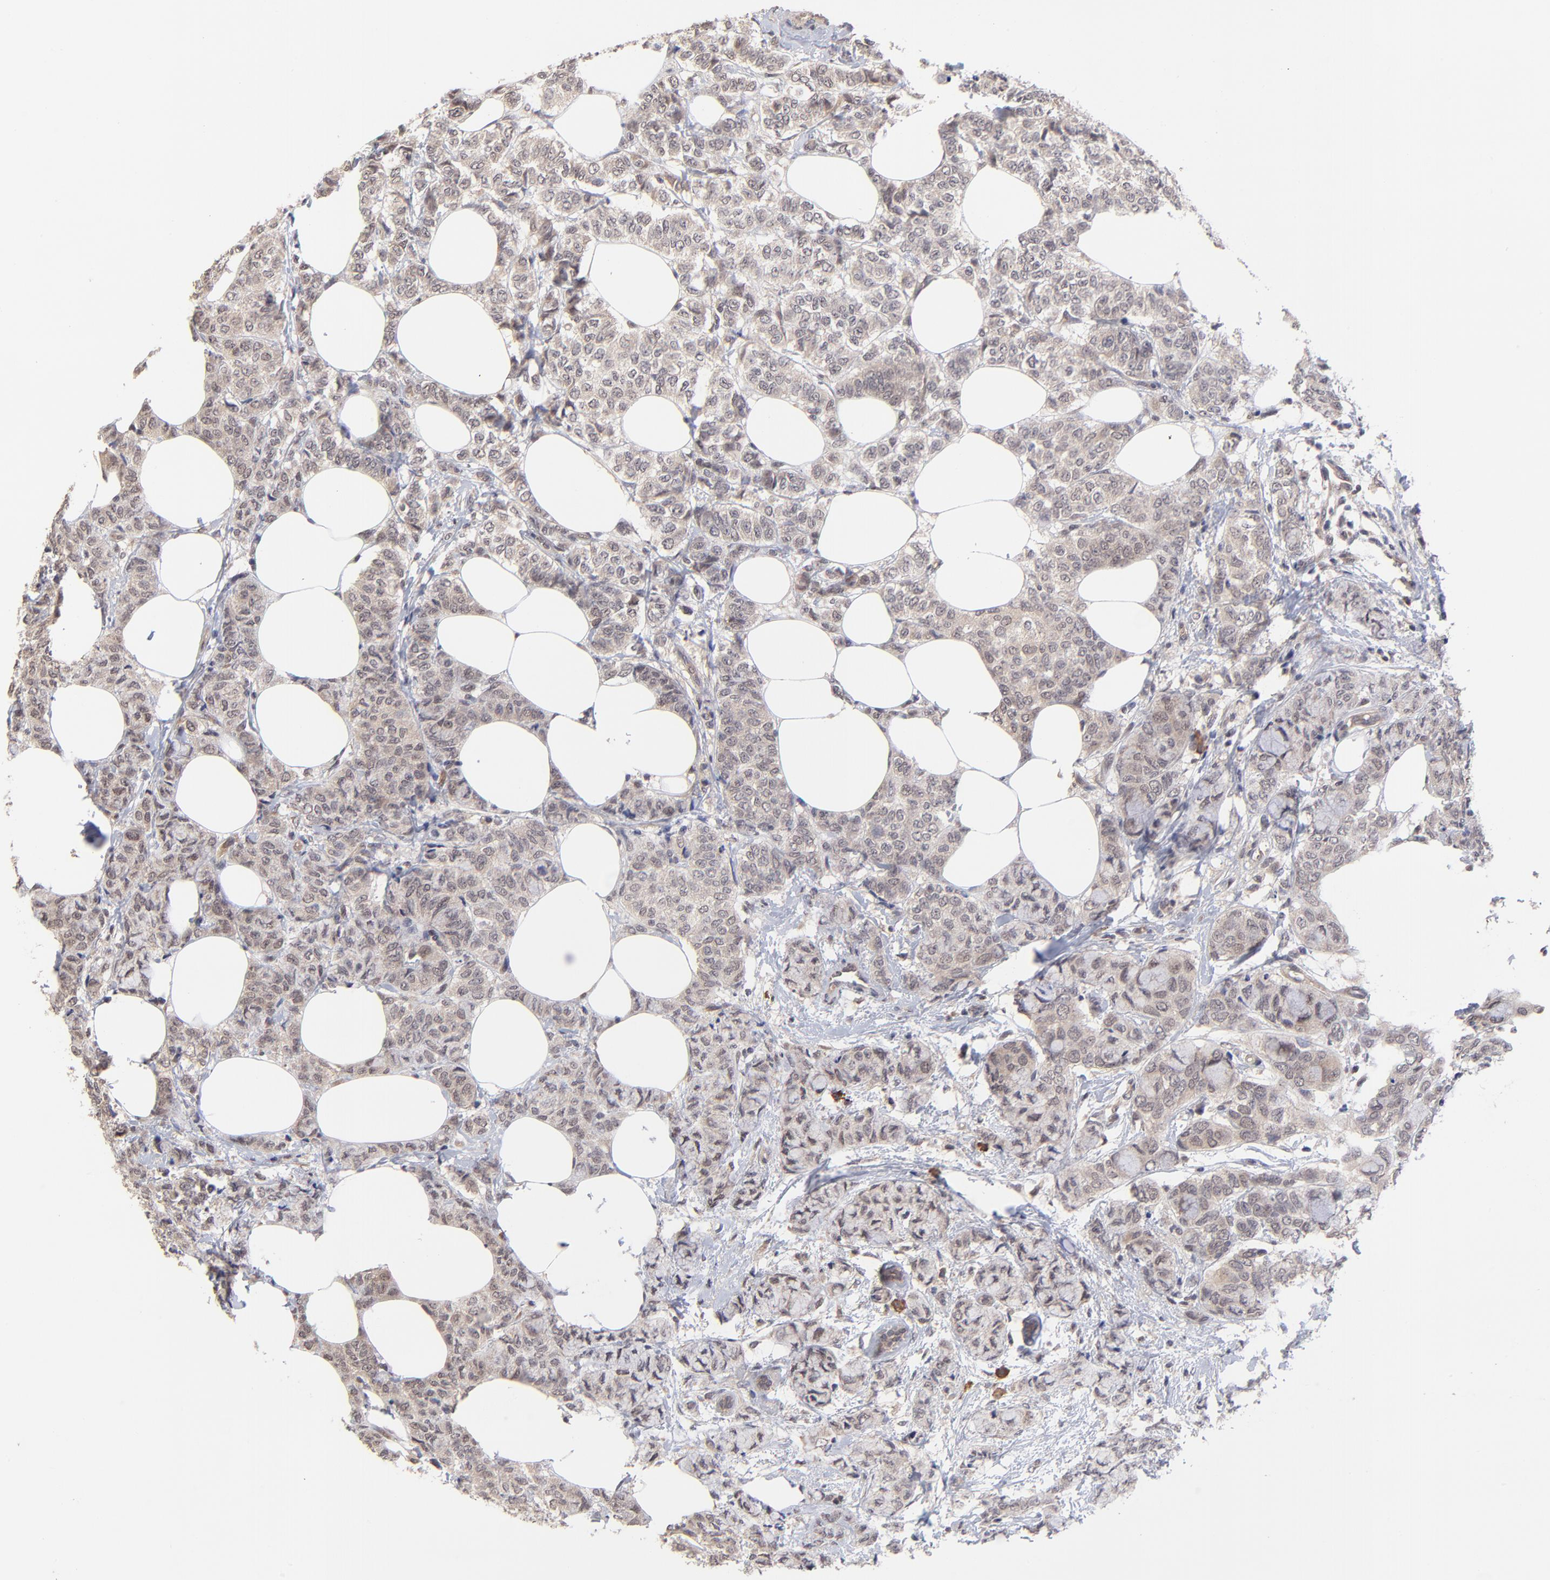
{"staining": {"intensity": "weak", "quantity": ">75%", "location": "cytoplasmic/membranous"}, "tissue": "breast cancer", "cell_type": "Tumor cells", "image_type": "cancer", "snomed": [{"axis": "morphology", "description": "Lobular carcinoma"}, {"axis": "topography", "description": "Breast"}], "caption": "Protein staining shows weak cytoplasmic/membranous staining in approximately >75% of tumor cells in breast lobular carcinoma.", "gene": "CHL1", "patient": {"sex": "female", "age": 60}}